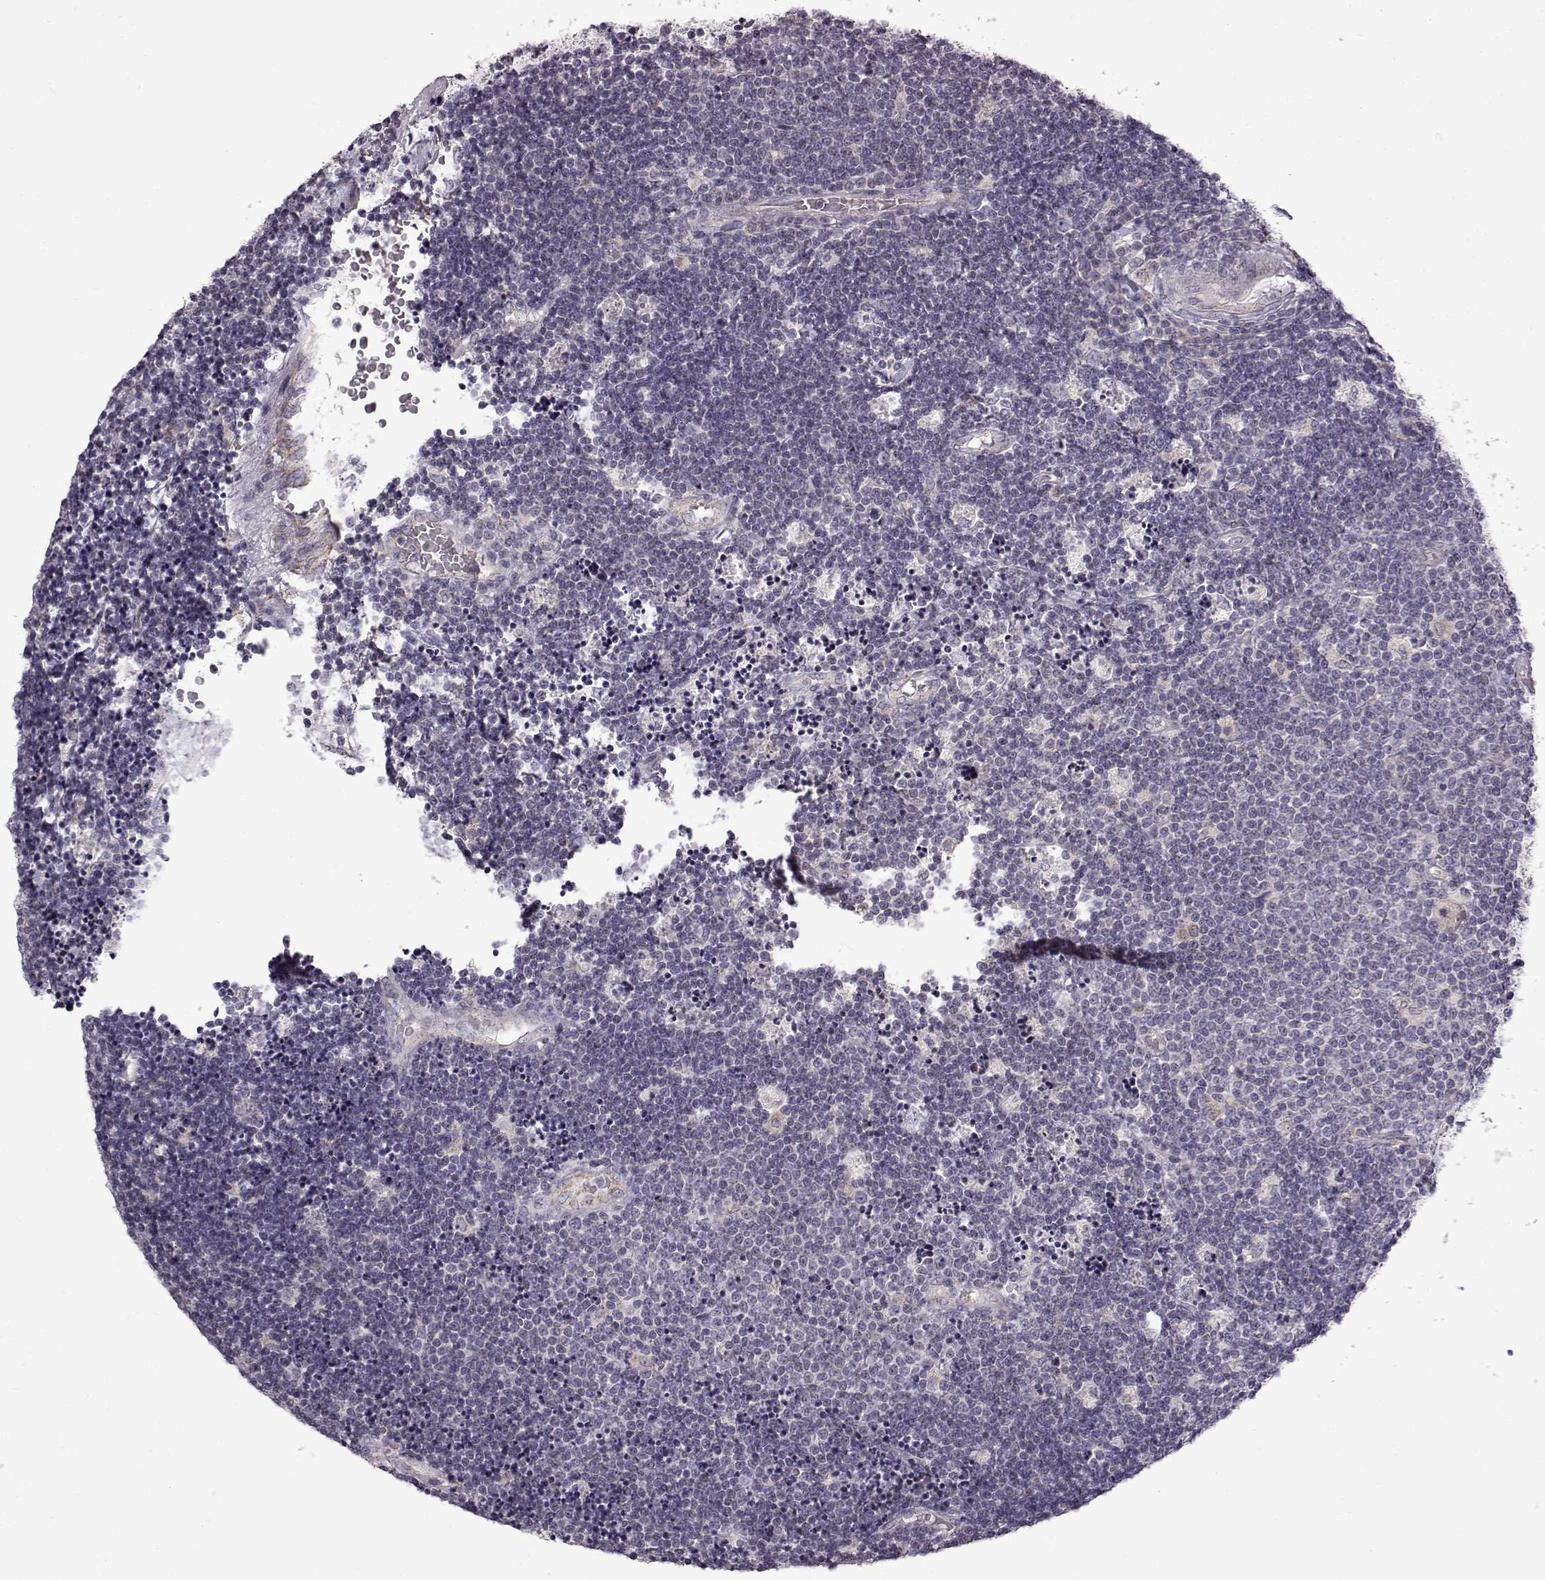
{"staining": {"intensity": "negative", "quantity": "none", "location": "none"}, "tissue": "lymphoma", "cell_type": "Tumor cells", "image_type": "cancer", "snomed": [{"axis": "morphology", "description": "Malignant lymphoma, non-Hodgkin's type, Low grade"}, {"axis": "topography", "description": "Brain"}], "caption": "DAB (3,3'-diaminobenzidine) immunohistochemical staining of human low-grade malignant lymphoma, non-Hodgkin's type exhibits no significant staining in tumor cells.", "gene": "B3GNT6", "patient": {"sex": "female", "age": 66}}